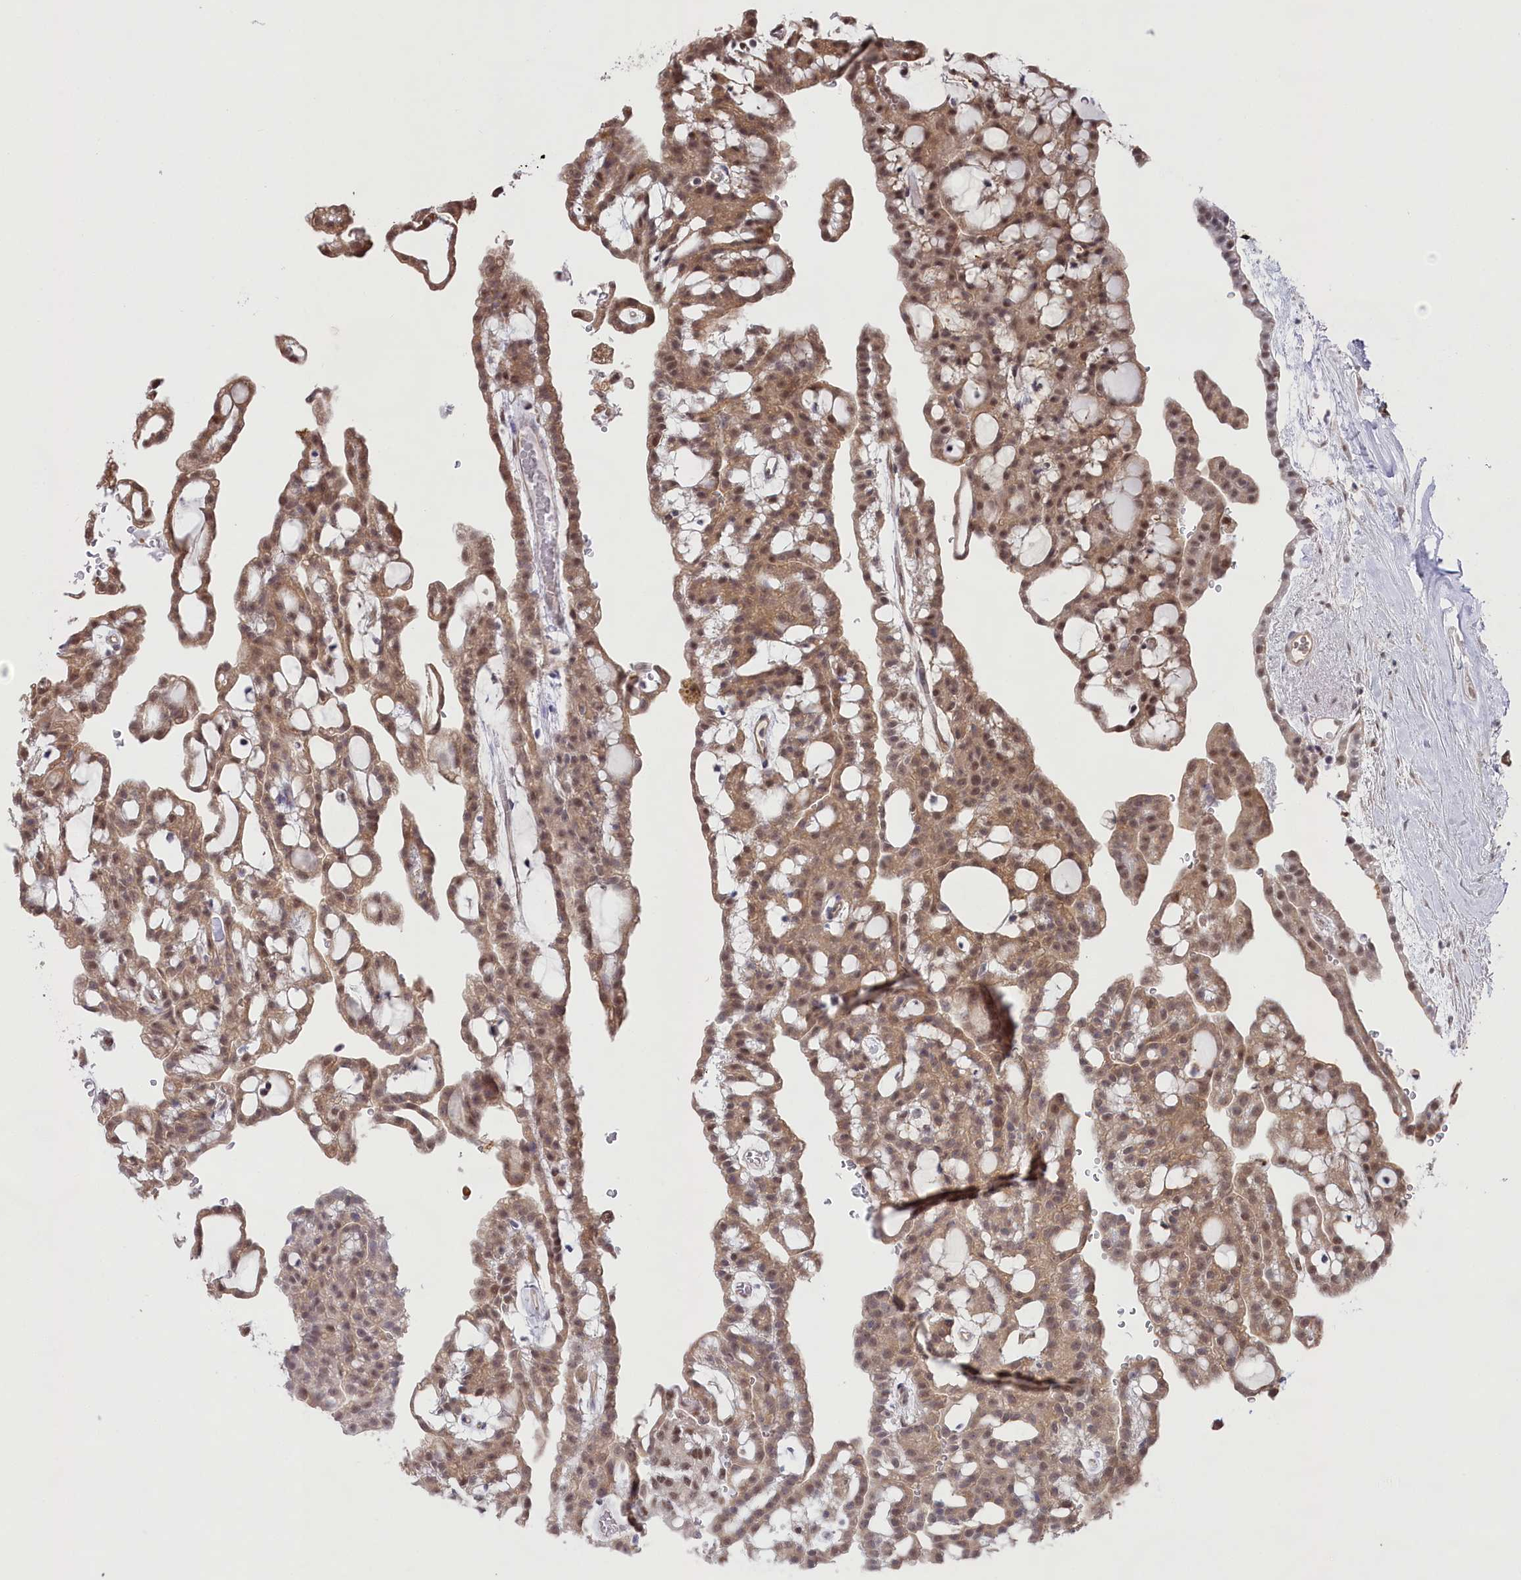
{"staining": {"intensity": "moderate", "quantity": "25%-75%", "location": "cytoplasmic/membranous,nuclear"}, "tissue": "renal cancer", "cell_type": "Tumor cells", "image_type": "cancer", "snomed": [{"axis": "morphology", "description": "Adenocarcinoma, NOS"}, {"axis": "topography", "description": "Kidney"}], "caption": "Moderate cytoplasmic/membranous and nuclear protein staining is present in approximately 25%-75% of tumor cells in adenocarcinoma (renal).", "gene": "PSMA1", "patient": {"sex": "male", "age": 63}}